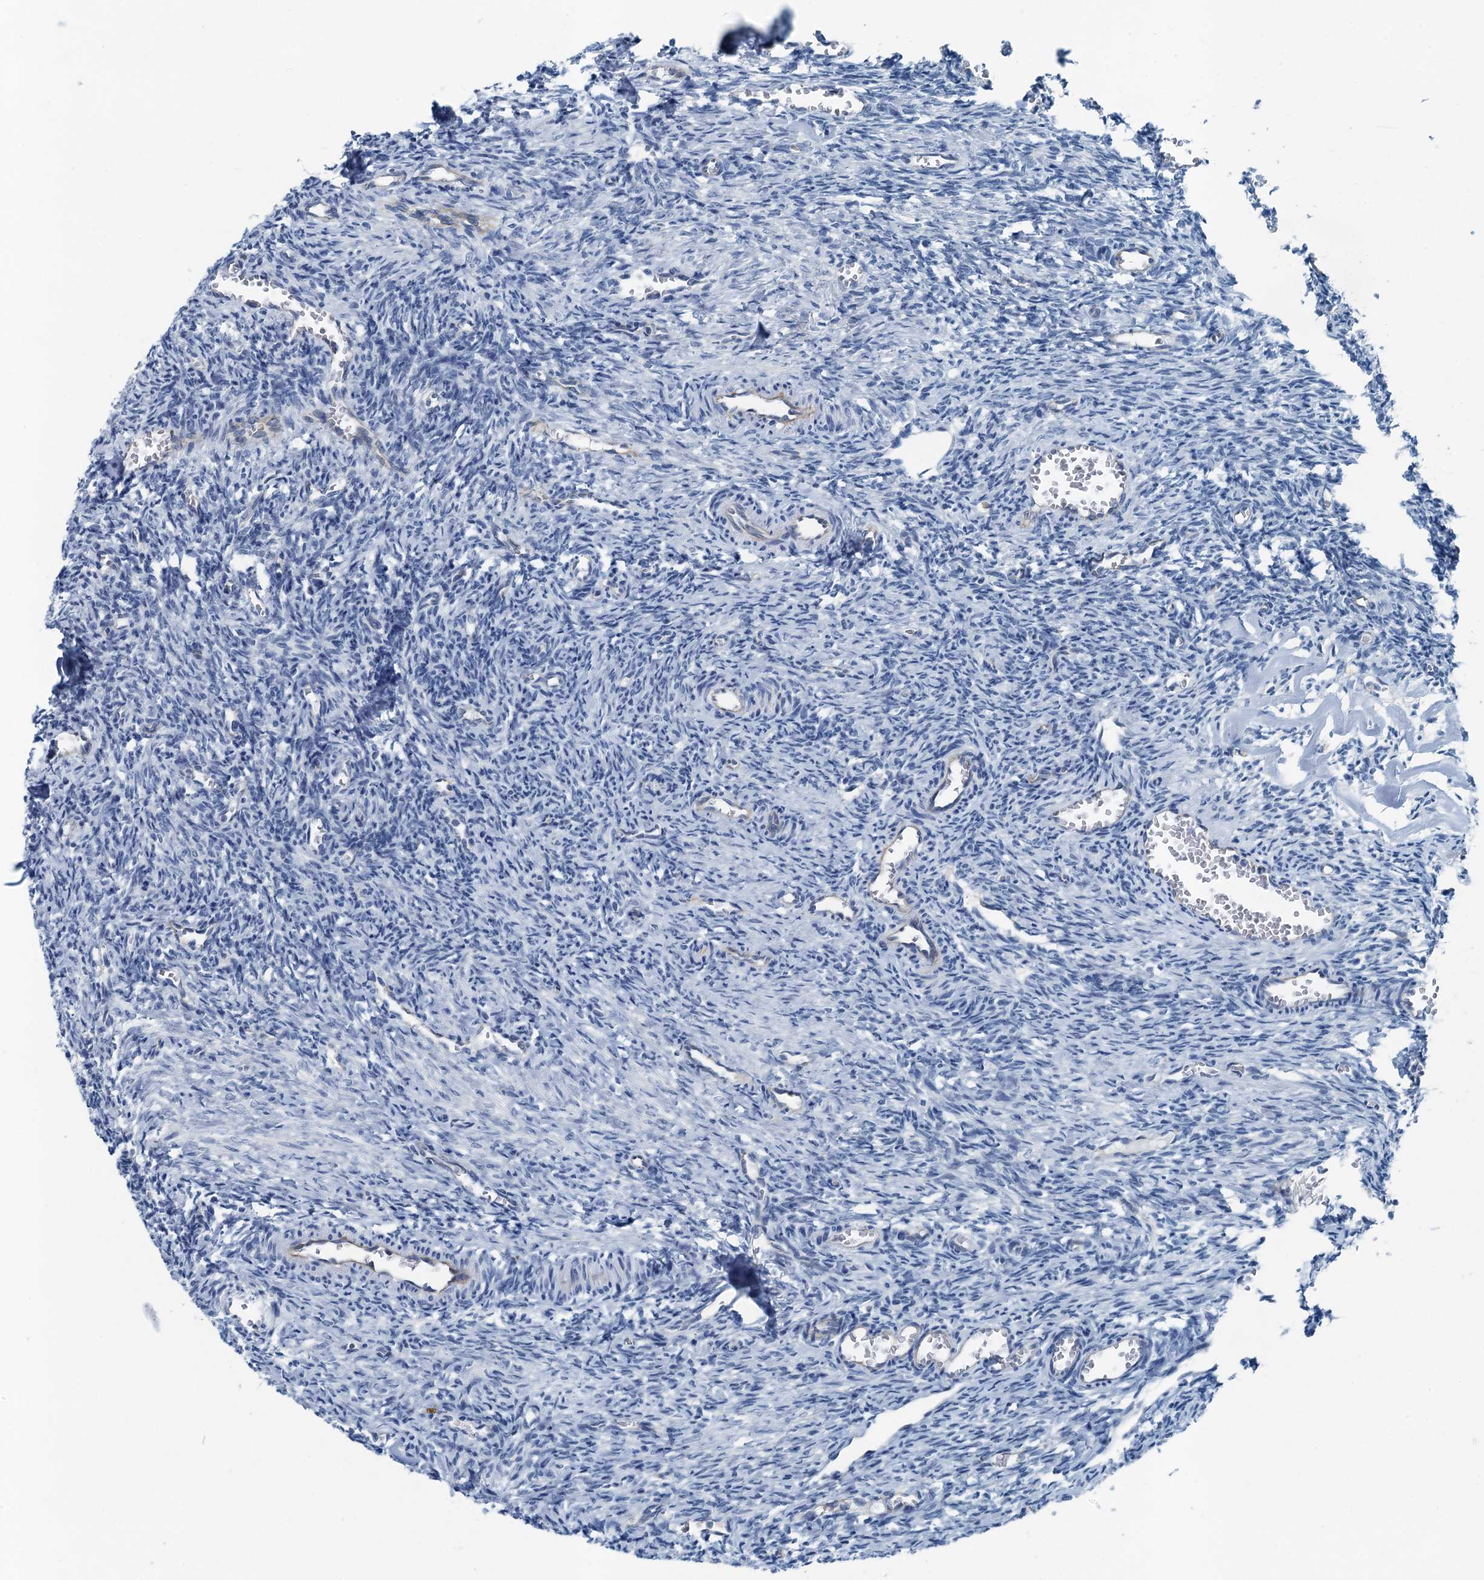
{"staining": {"intensity": "negative", "quantity": "none", "location": "none"}, "tissue": "ovary", "cell_type": "Follicle cells", "image_type": "normal", "snomed": [{"axis": "morphology", "description": "Normal tissue, NOS"}, {"axis": "topography", "description": "Ovary"}], "caption": "Human ovary stained for a protein using IHC displays no expression in follicle cells.", "gene": "GFOD2", "patient": {"sex": "female", "age": 27}}